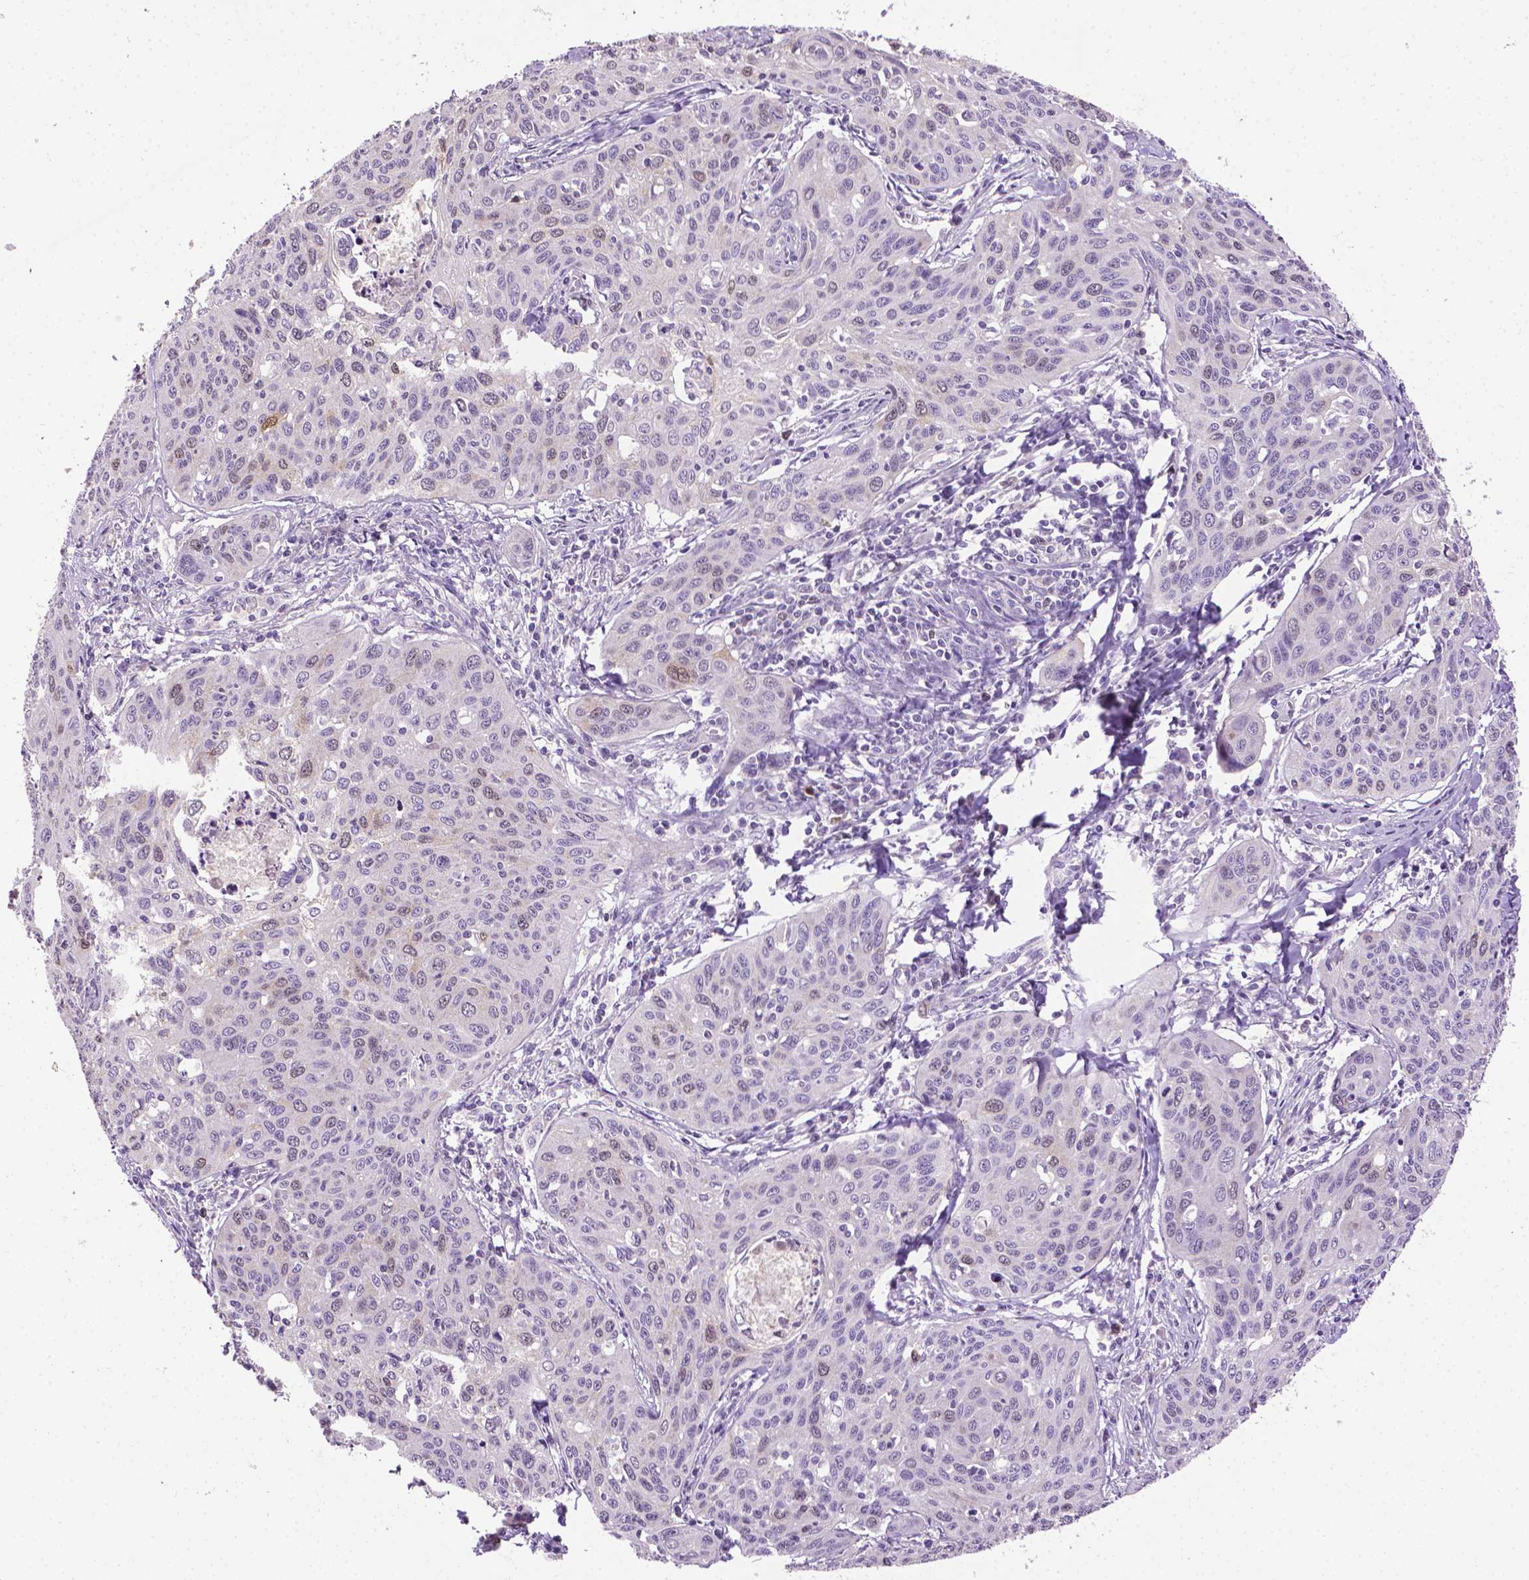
{"staining": {"intensity": "negative", "quantity": "none", "location": "none"}, "tissue": "cervical cancer", "cell_type": "Tumor cells", "image_type": "cancer", "snomed": [{"axis": "morphology", "description": "Squamous cell carcinoma, NOS"}, {"axis": "topography", "description": "Cervix"}], "caption": "Human cervical cancer (squamous cell carcinoma) stained for a protein using immunohistochemistry displays no positivity in tumor cells.", "gene": "CDKN2D", "patient": {"sex": "female", "age": 31}}